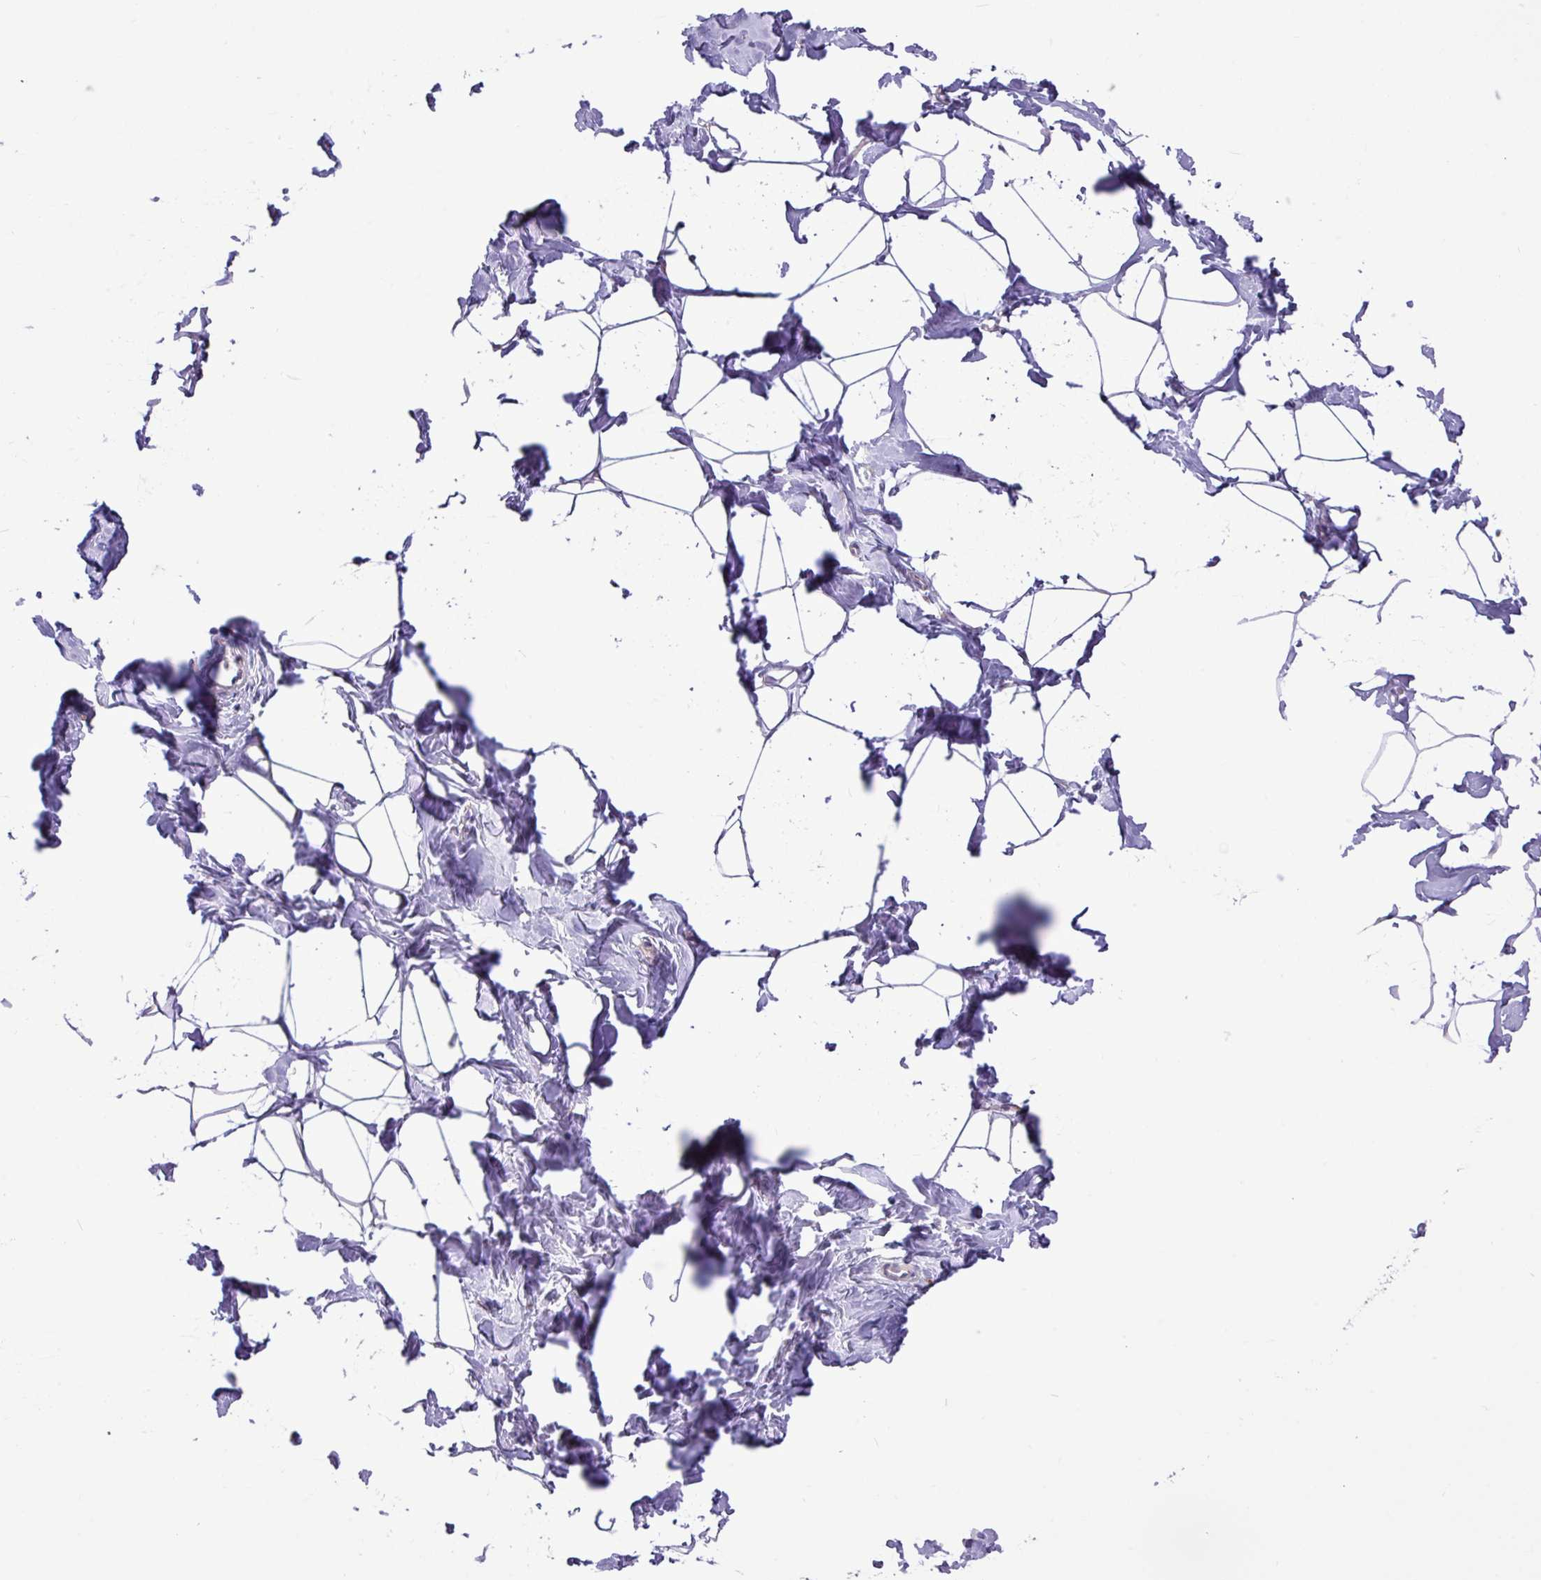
{"staining": {"intensity": "negative", "quantity": "none", "location": "none"}, "tissue": "breast", "cell_type": "Adipocytes", "image_type": "normal", "snomed": [{"axis": "morphology", "description": "Normal tissue, NOS"}, {"axis": "topography", "description": "Breast"}], "caption": "Immunohistochemical staining of unremarkable breast shows no significant expression in adipocytes. (Stains: DAB (3,3'-diaminobenzidine) IHC with hematoxylin counter stain, Microscopy: brightfield microscopy at high magnification).", "gene": "SLC38A1", "patient": {"sex": "female", "age": 23}}